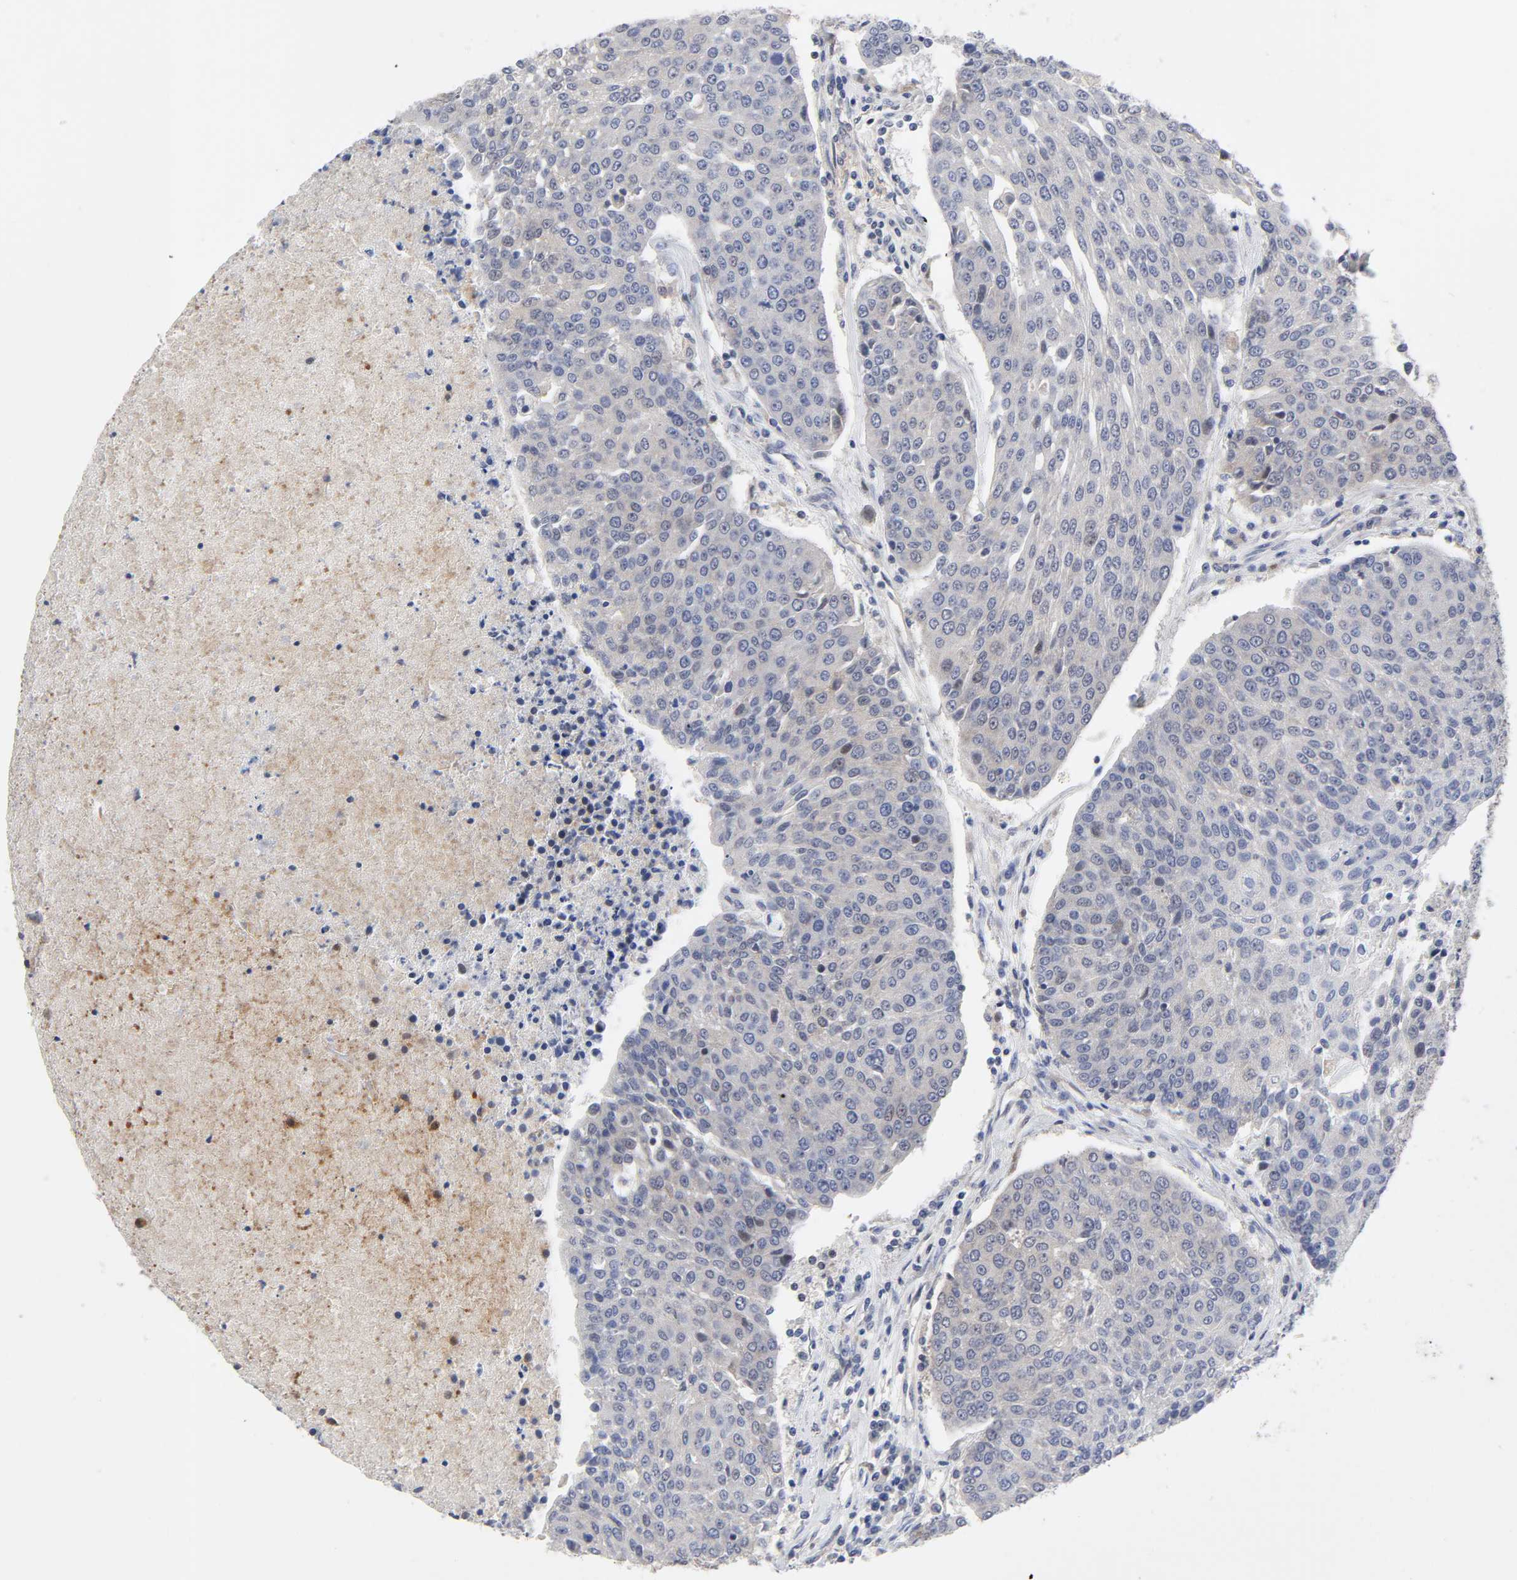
{"staining": {"intensity": "negative", "quantity": "none", "location": "none"}, "tissue": "urothelial cancer", "cell_type": "Tumor cells", "image_type": "cancer", "snomed": [{"axis": "morphology", "description": "Urothelial carcinoma, High grade"}, {"axis": "topography", "description": "Urinary bladder"}], "caption": "High magnification brightfield microscopy of urothelial cancer stained with DAB (3,3'-diaminobenzidine) (brown) and counterstained with hematoxylin (blue): tumor cells show no significant staining.", "gene": "CASP9", "patient": {"sex": "female", "age": 85}}